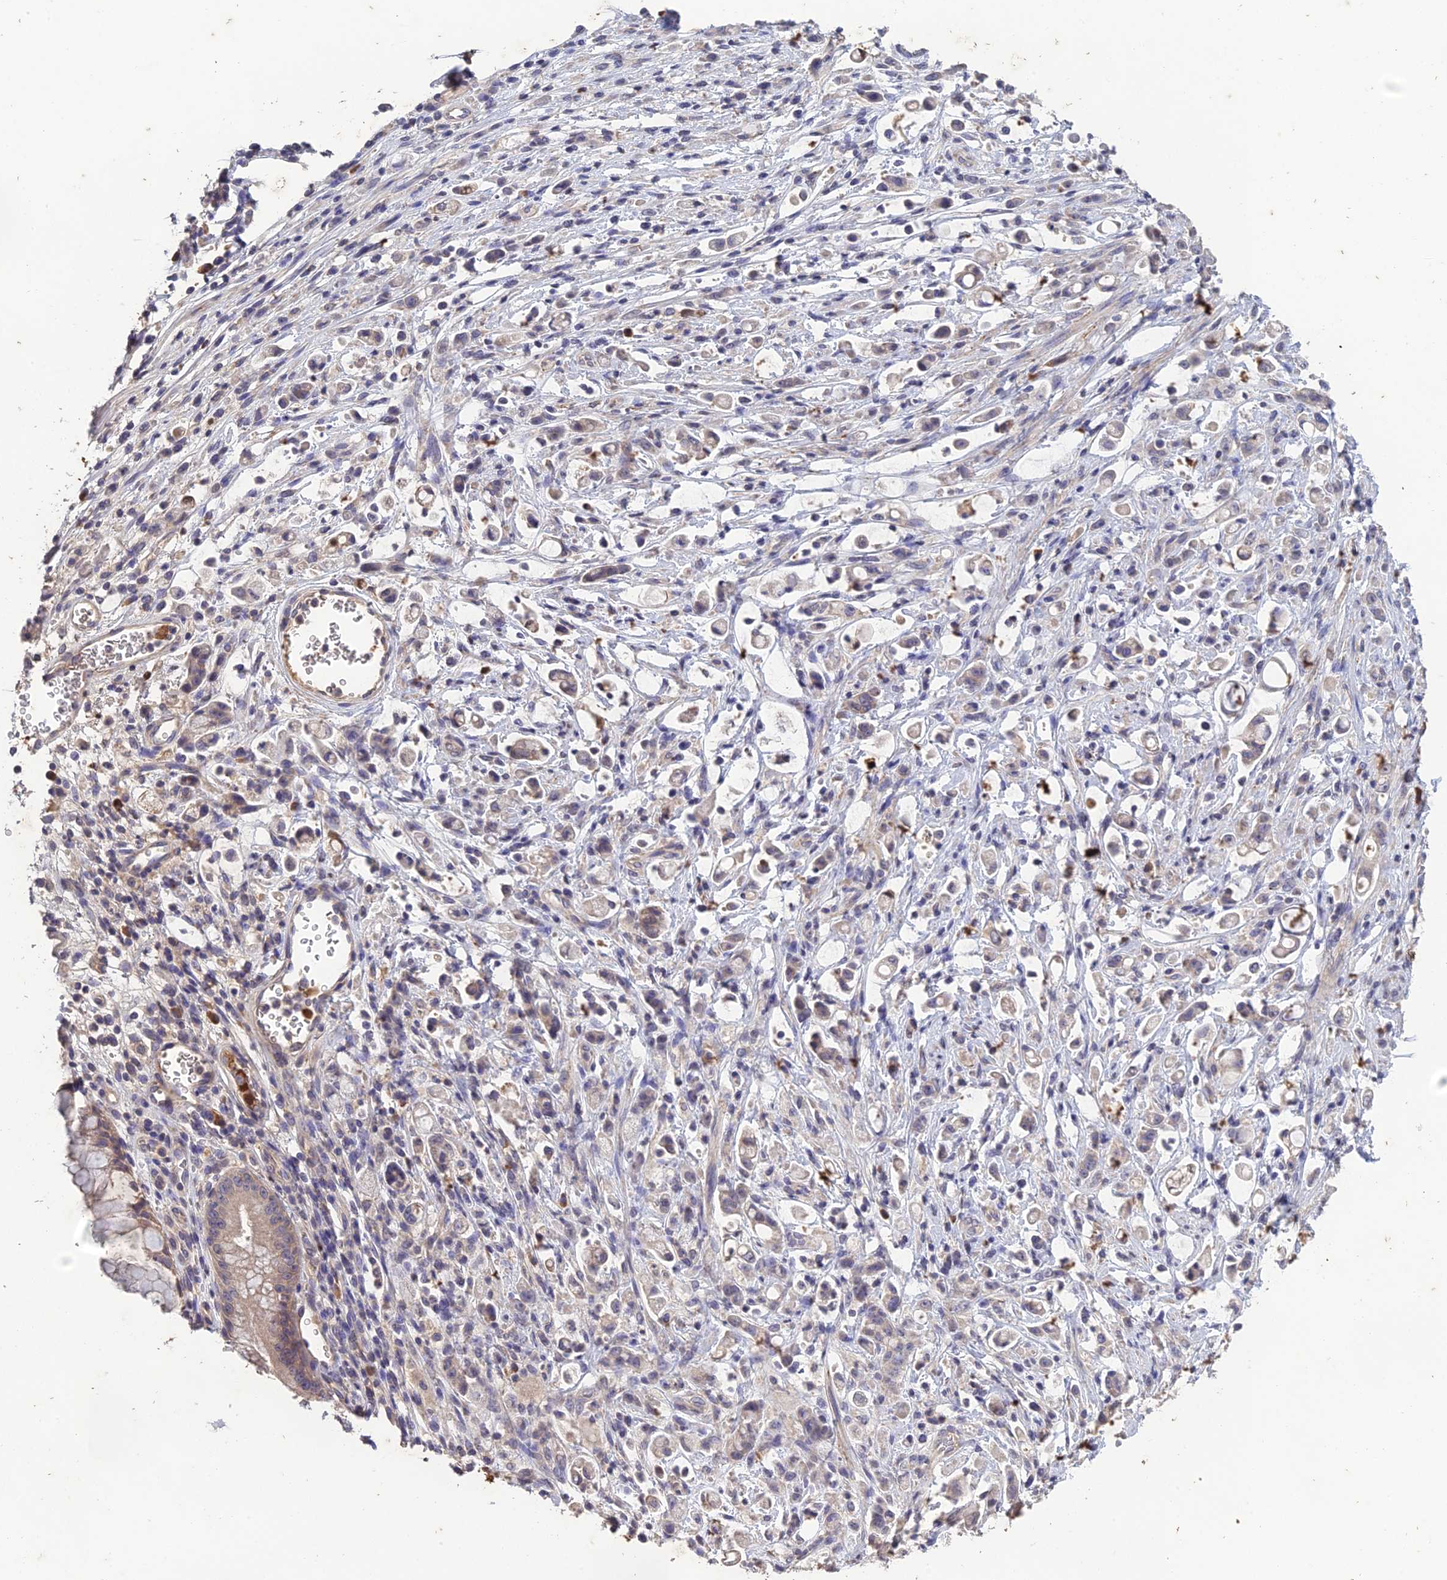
{"staining": {"intensity": "negative", "quantity": "none", "location": "none"}, "tissue": "stomach cancer", "cell_type": "Tumor cells", "image_type": "cancer", "snomed": [{"axis": "morphology", "description": "Adenocarcinoma, NOS"}, {"axis": "topography", "description": "Stomach"}], "caption": "IHC of adenocarcinoma (stomach) reveals no staining in tumor cells.", "gene": "SLC39A13", "patient": {"sex": "female", "age": 60}}